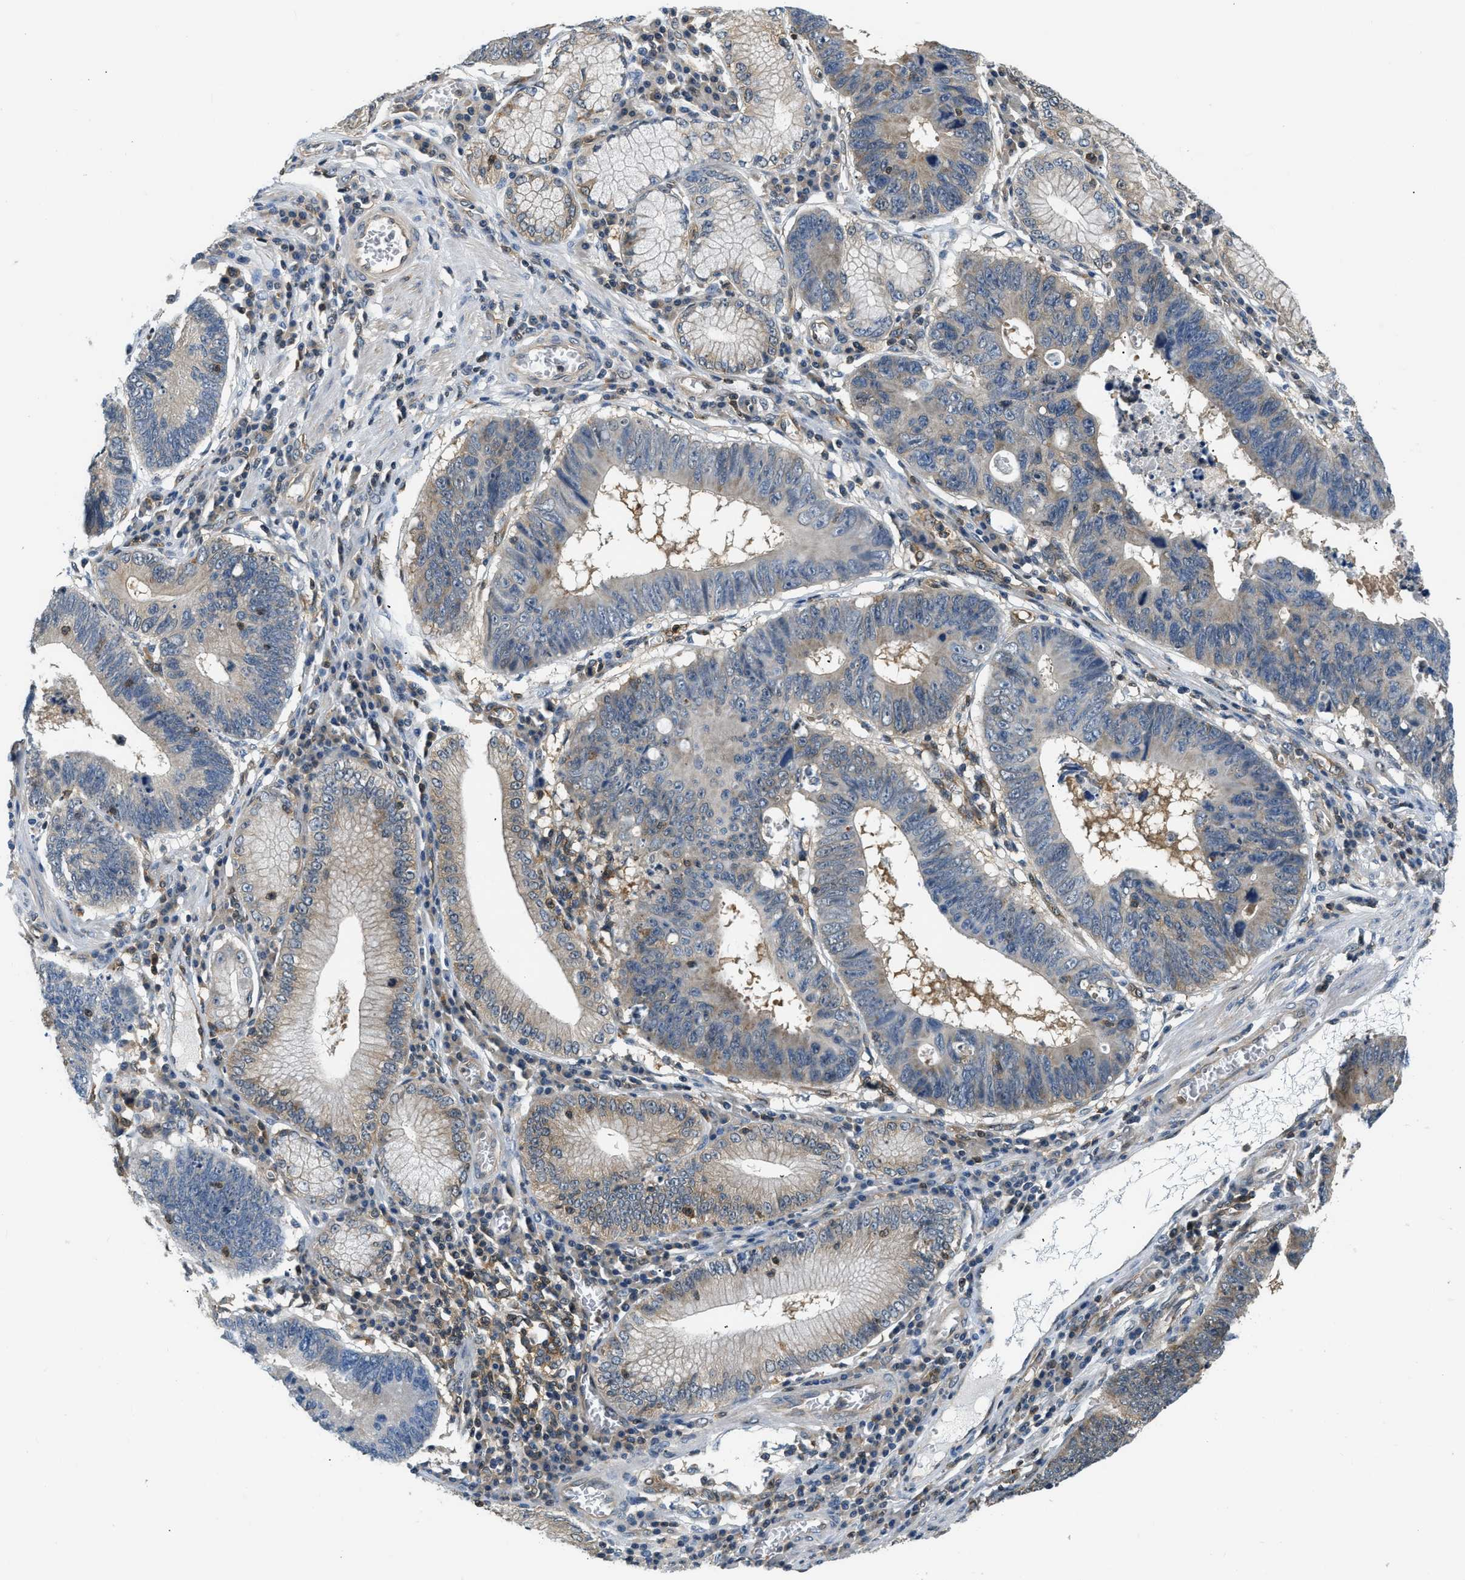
{"staining": {"intensity": "moderate", "quantity": "25%-75%", "location": "cytoplasmic/membranous"}, "tissue": "stomach cancer", "cell_type": "Tumor cells", "image_type": "cancer", "snomed": [{"axis": "morphology", "description": "Adenocarcinoma, NOS"}, {"axis": "topography", "description": "Stomach"}], "caption": "Protein expression analysis of stomach adenocarcinoma shows moderate cytoplasmic/membranous expression in approximately 25%-75% of tumor cells.", "gene": "EIF4EBP2", "patient": {"sex": "male", "age": 59}}